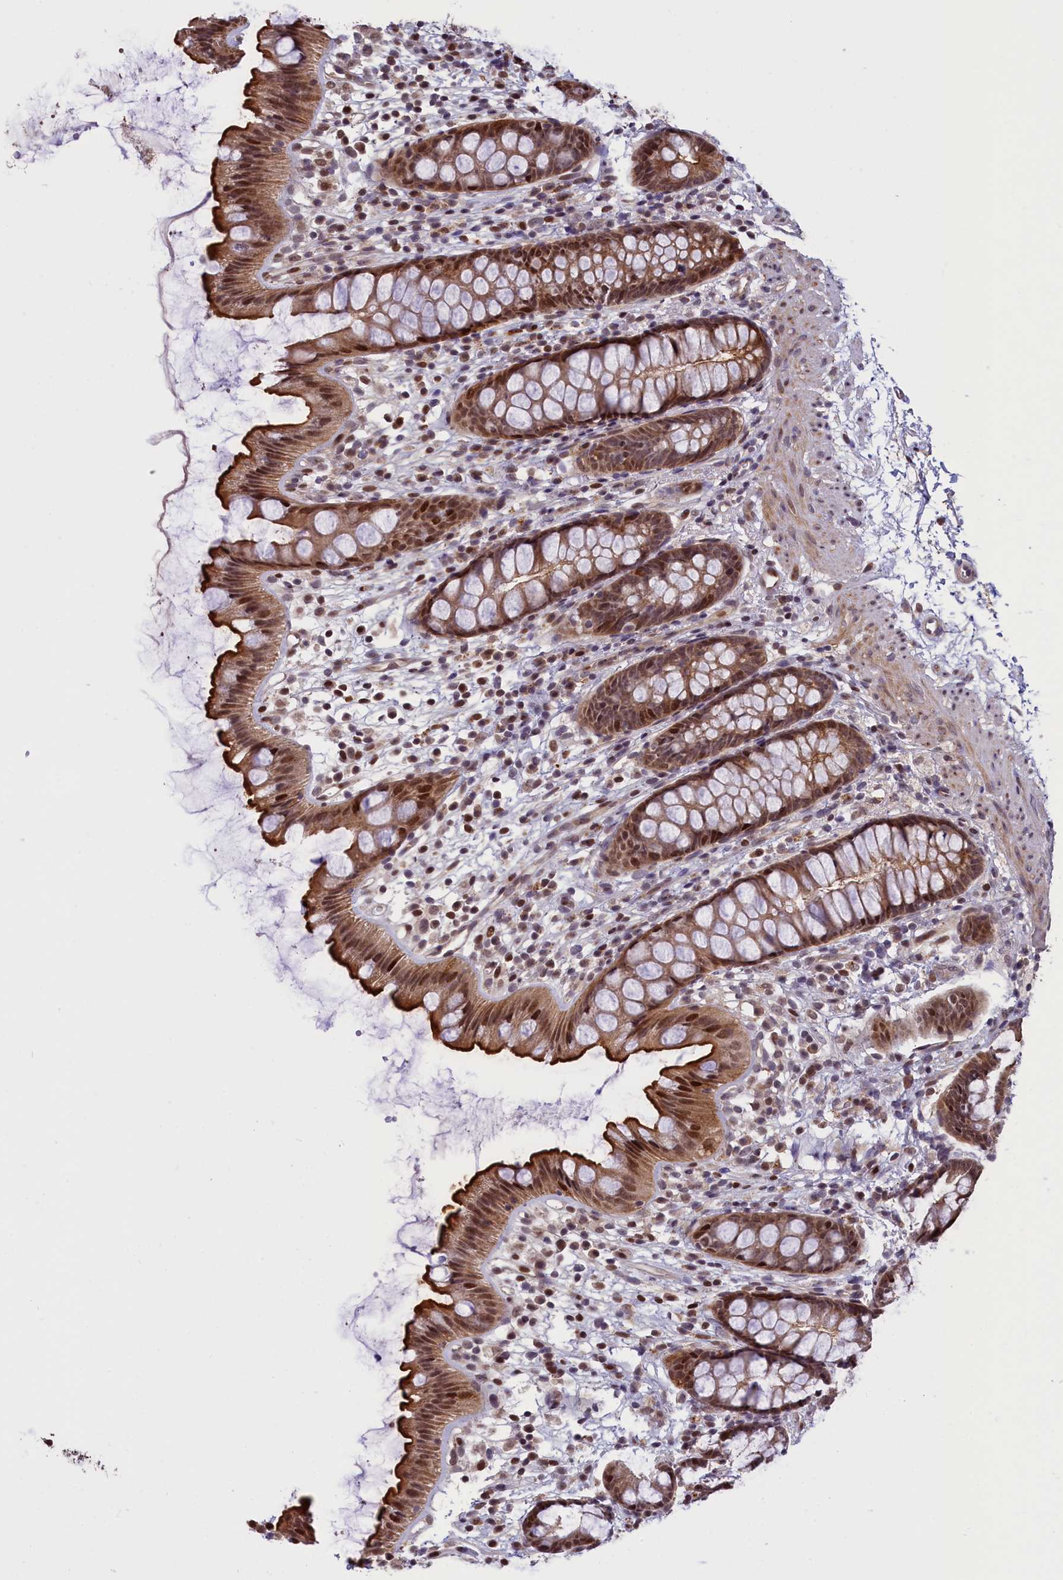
{"staining": {"intensity": "moderate", "quantity": ">75%", "location": "cytoplasmic/membranous,nuclear"}, "tissue": "rectum", "cell_type": "Glandular cells", "image_type": "normal", "snomed": [{"axis": "morphology", "description": "Normal tissue, NOS"}, {"axis": "topography", "description": "Rectum"}], "caption": "Immunohistochemistry of normal rectum shows medium levels of moderate cytoplasmic/membranous,nuclear expression in about >75% of glandular cells. (Brightfield microscopy of DAB IHC at high magnification).", "gene": "RELB", "patient": {"sex": "female", "age": 65}}